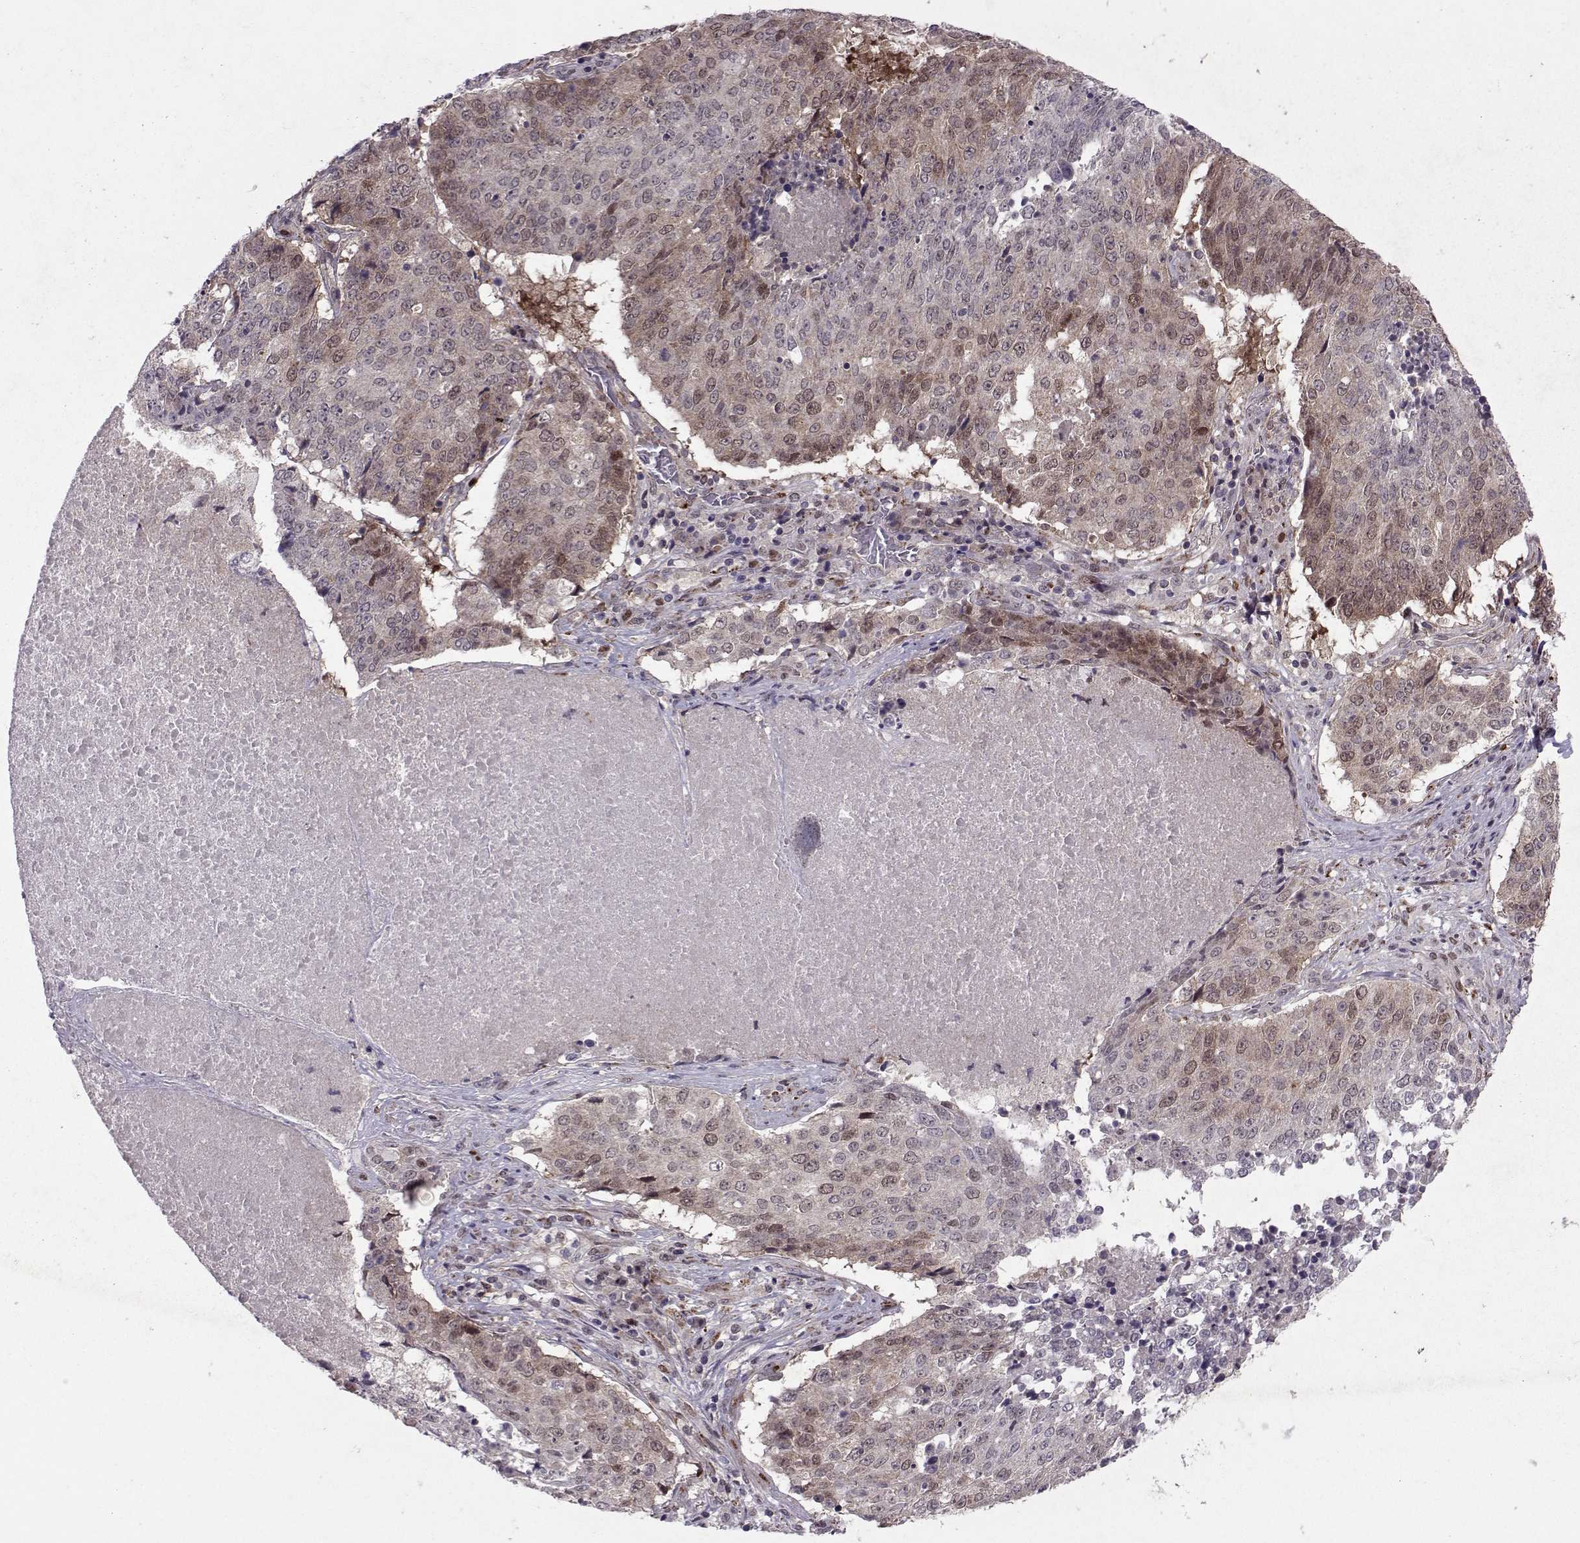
{"staining": {"intensity": "moderate", "quantity": "25%-75%", "location": "cytoplasmic/membranous,nuclear"}, "tissue": "lung cancer", "cell_type": "Tumor cells", "image_type": "cancer", "snomed": [{"axis": "morphology", "description": "Normal tissue, NOS"}, {"axis": "morphology", "description": "Squamous cell carcinoma, NOS"}, {"axis": "topography", "description": "Bronchus"}, {"axis": "topography", "description": "Lung"}], "caption": "Immunohistochemical staining of squamous cell carcinoma (lung) exhibits medium levels of moderate cytoplasmic/membranous and nuclear expression in approximately 25%-75% of tumor cells.", "gene": "CDK4", "patient": {"sex": "male", "age": 64}}